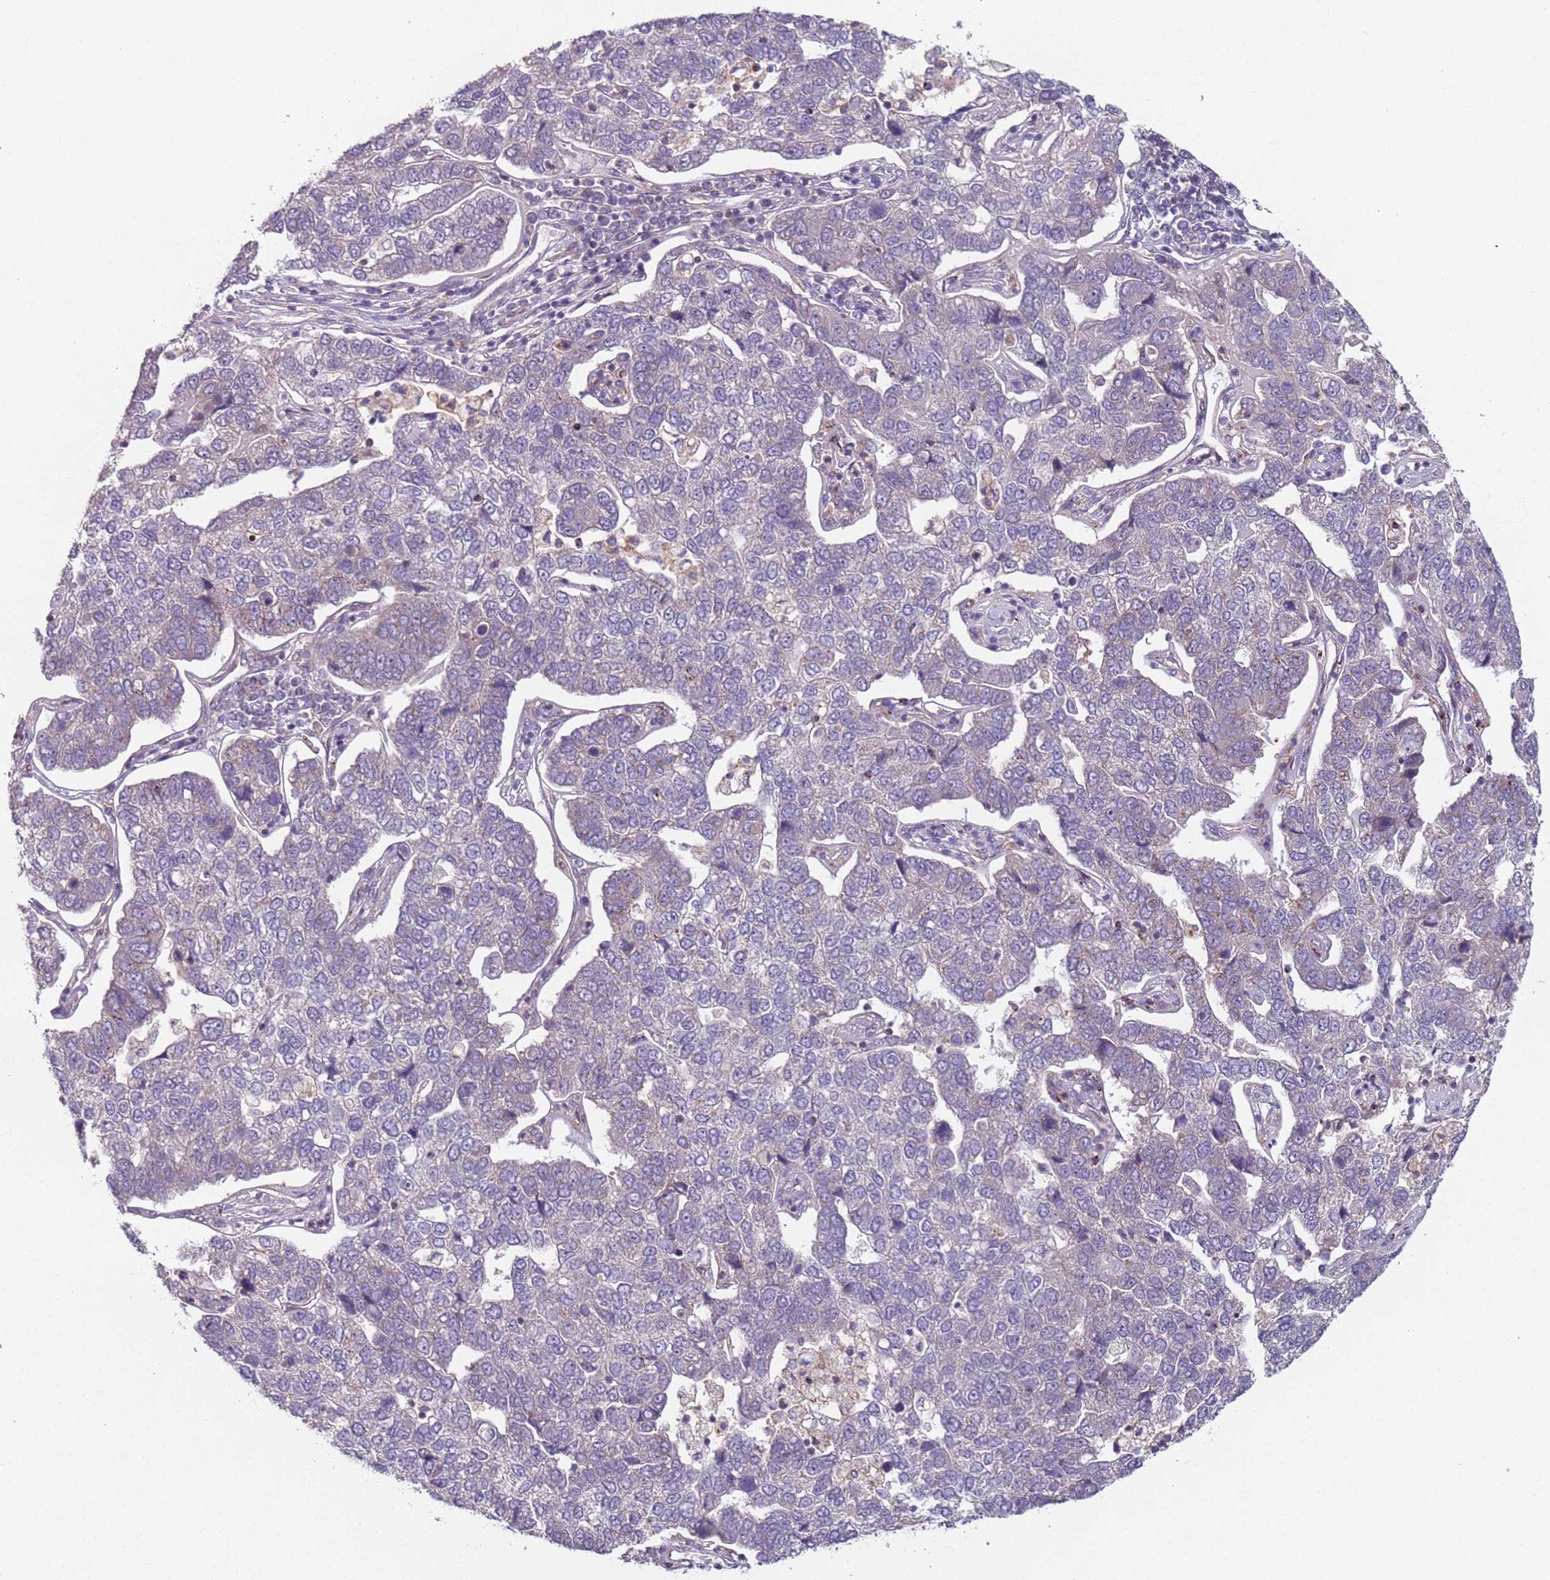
{"staining": {"intensity": "negative", "quantity": "none", "location": "none"}, "tissue": "pancreatic cancer", "cell_type": "Tumor cells", "image_type": "cancer", "snomed": [{"axis": "morphology", "description": "Adenocarcinoma, NOS"}, {"axis": "topography", "description": "Pancreas"}], "caption": "Immunohistochemical staining of human adenocarcinoma (pancreatic) reveals no significant positivity in tumor cells.", "gene": "AKTIP", "patient": {"sex": "female", "age": 61}}